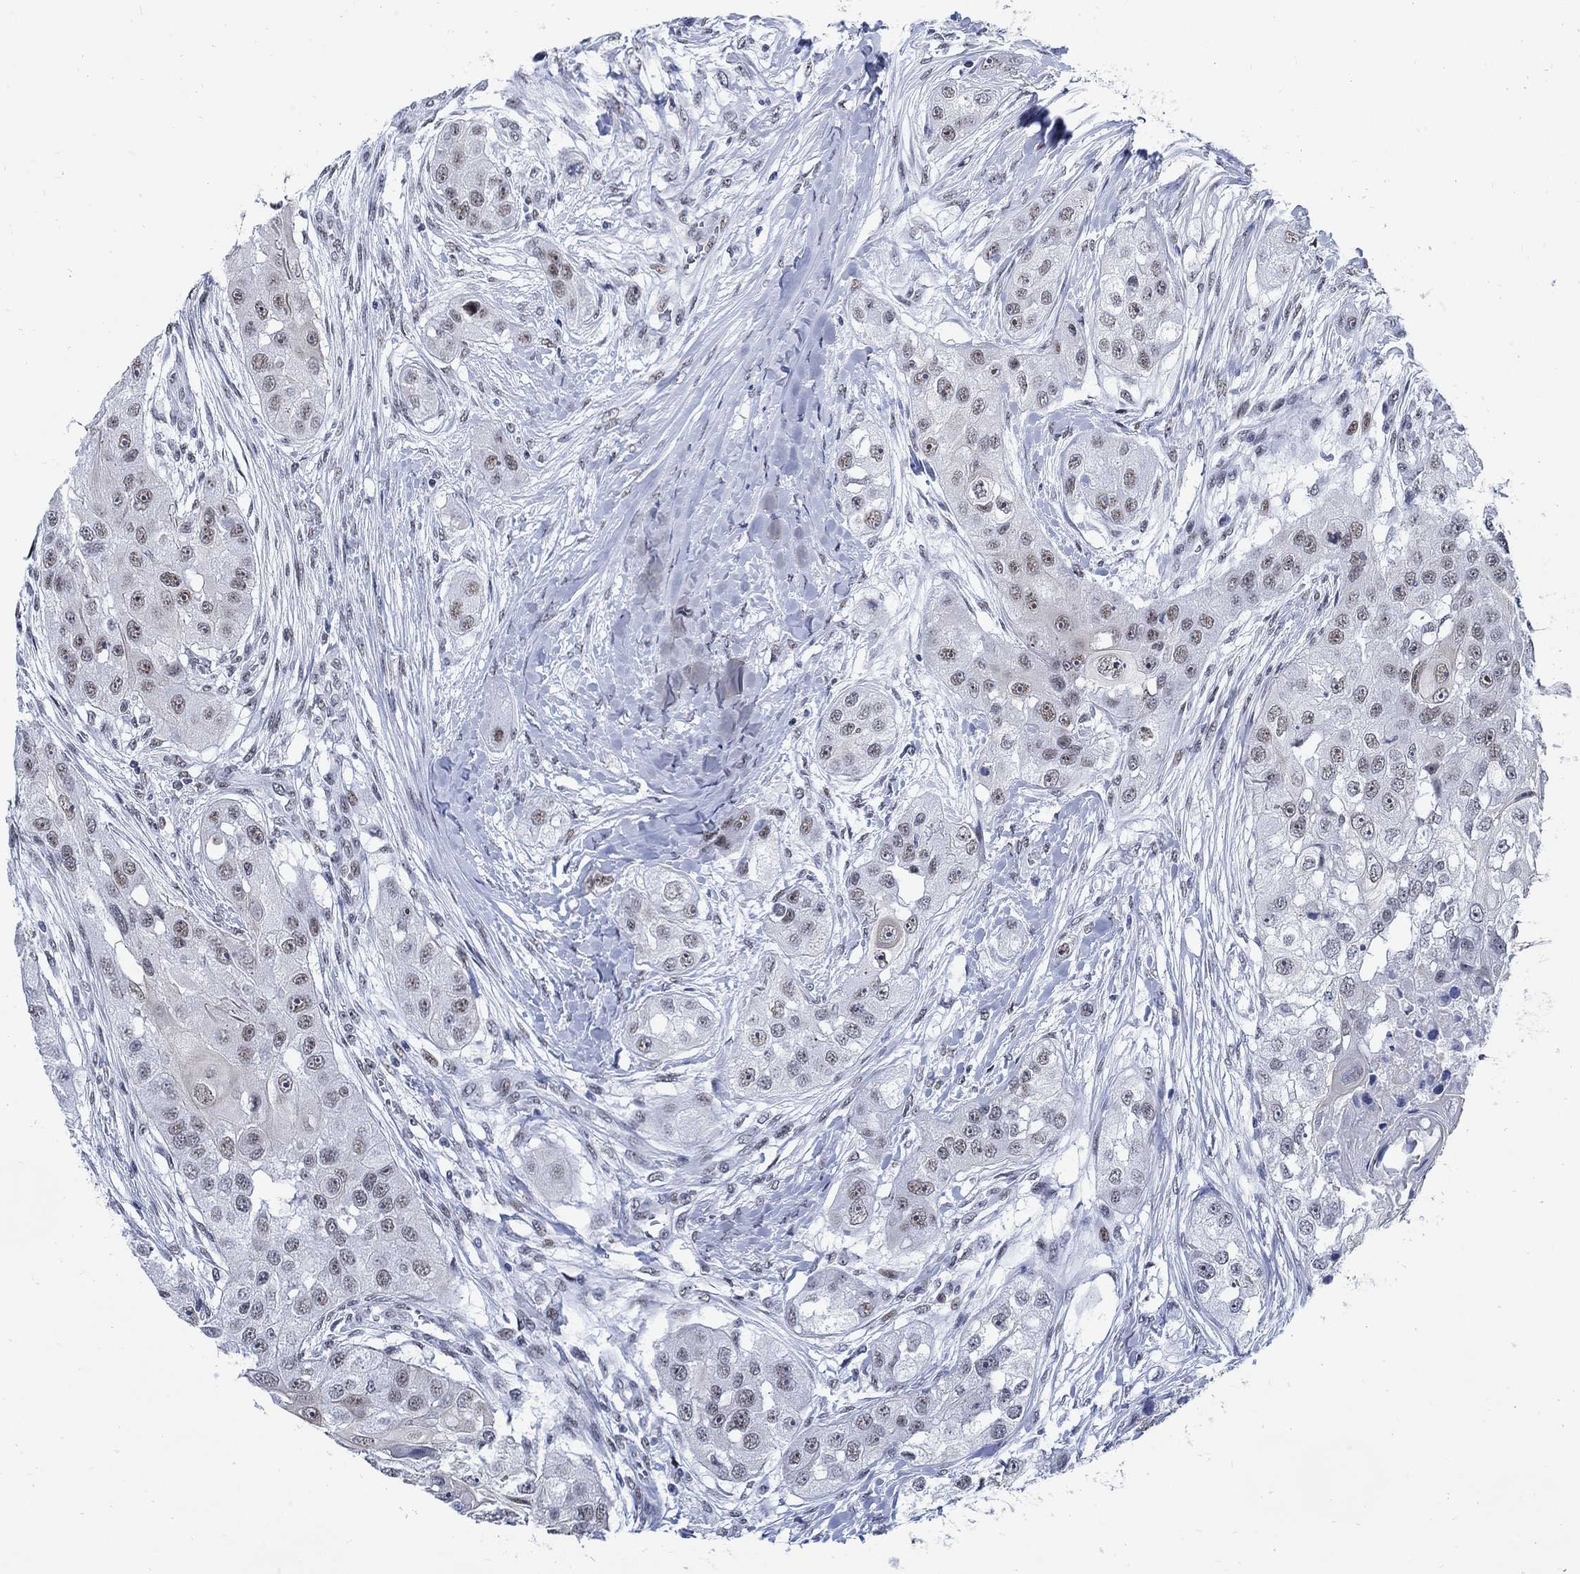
{"staining": {"intensity": "moderate", "quantity": "<25%", "location": "nuclear"}, "tissue": "head and neck cancer", "cell_type": "Tumor cells", "image_type": "cancer", "snomed": [{"axis": "morphology", "description": "Normal tissue, NOS"}, {"axis": "morphology", "description": "Squamous cell carcinoma, NOS"}, {"axis": "topography", "description": "Skeletal muscle"}, {"axis": "topography", "description": "Head-Neck"}], "caption": "Head and neck cancer (squamous cell carcinoma) stained for a protein shows moderate nuclear positivity in tumor cells. Immunohistochemistry (ihc) stains the protein in brown and the nuclei are stained blue.", "gene": "DLK1", "patient": {"sex": "male", "age": 51}}